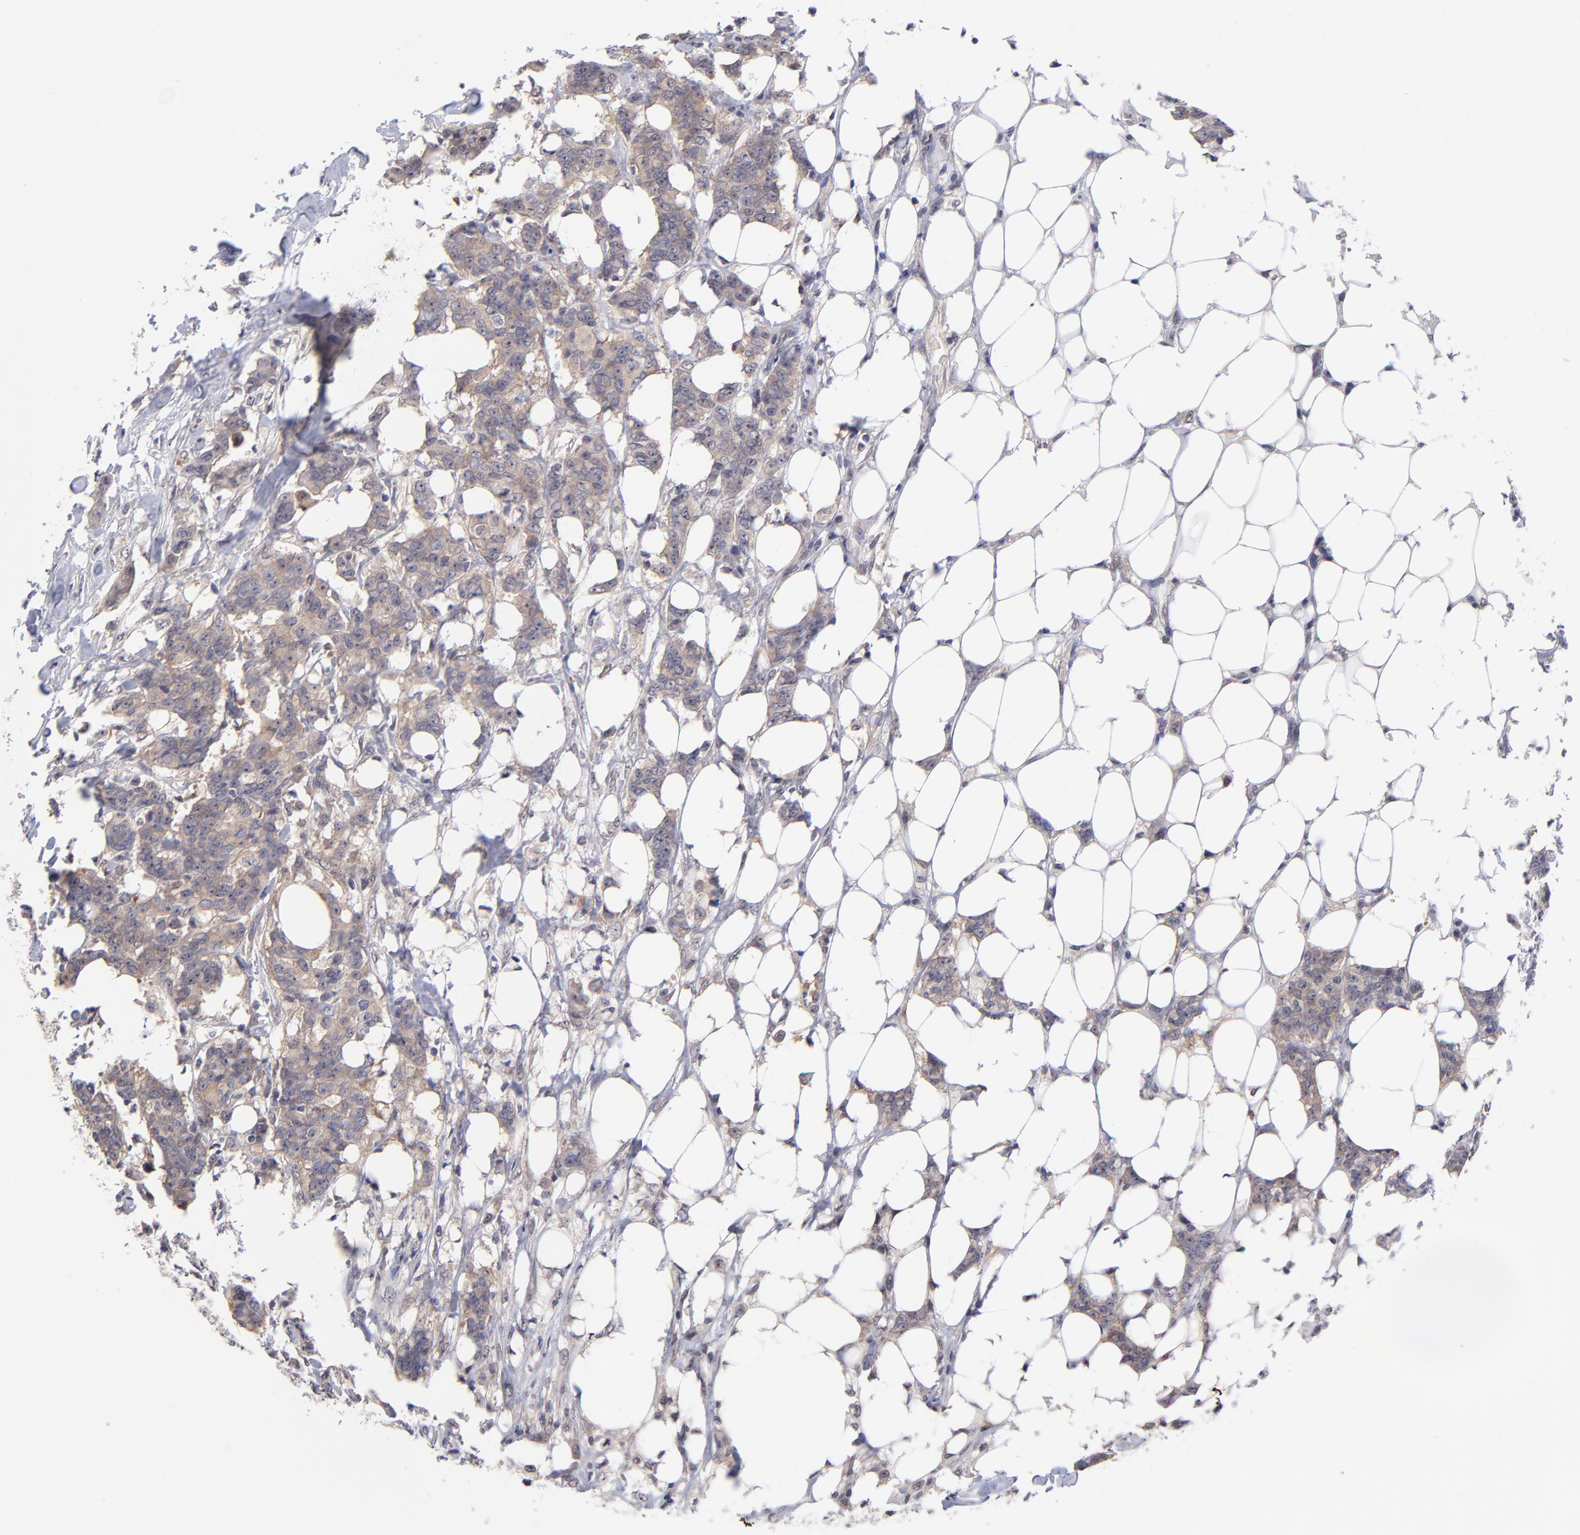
{"staining": {"intensity": "moderate", "quantity": ">75%", "location": "cytoplasmic/membranous"}, "tissue": "breast cancer", "cell_type": "Tumor cells", "image_type": "cancer", "snomed": [{"axis": "morphology", "description": "Duct carcinoma"}, {"axis": "topography", "description": "Breast"}], "caption": "The histopathology image exhibits immunohistochemical staining of breast invasive ductal carcinoma. There is moderate cytoplasmic/membranous positivity is seen in approximately >75% of tumor cells. Nuclei are stained in blue.", "gene": "UBE2E3", "patient": {"sex": "female", "age": 40}}